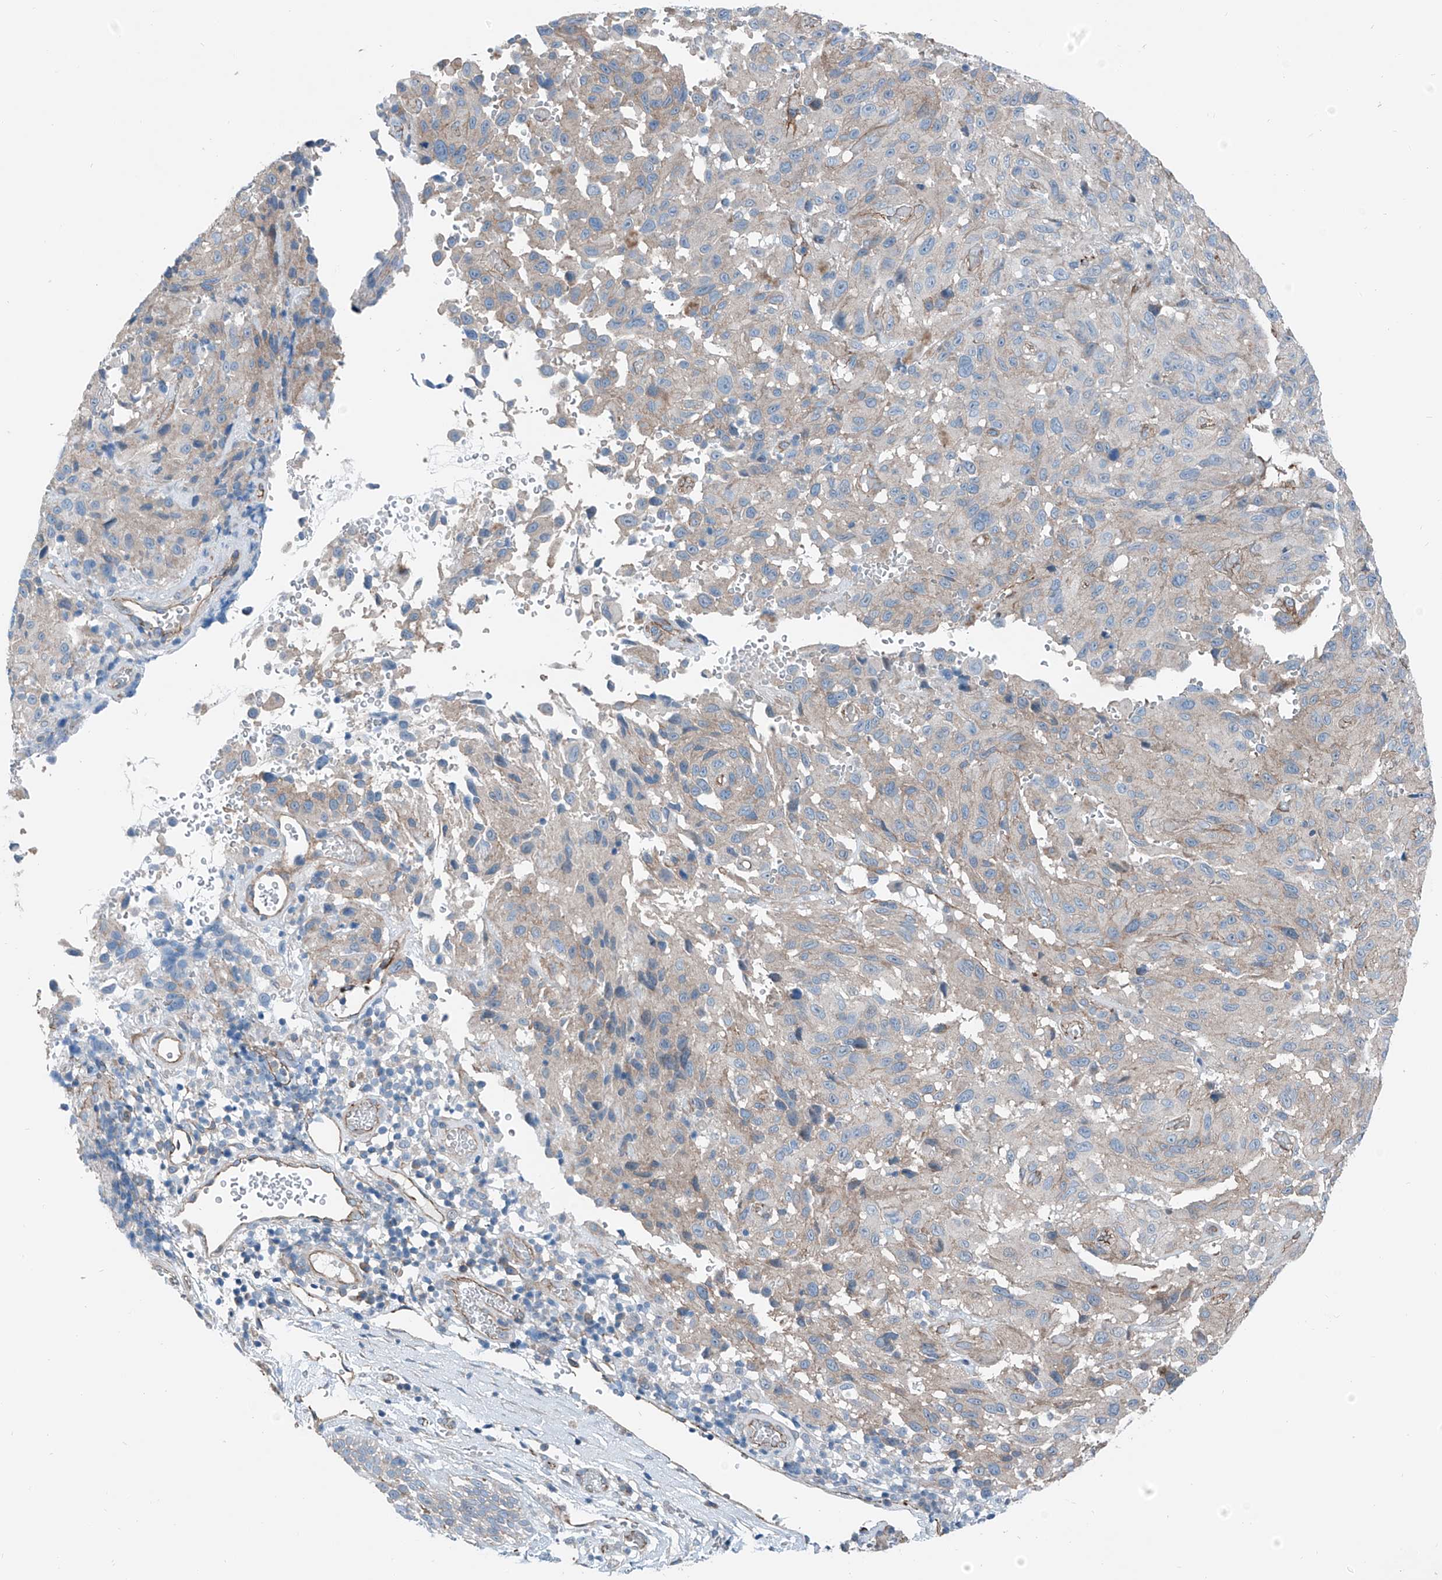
{"staining": {"intensity": "negative", "quantity": "none", "location": "none"}, "tissue": "melanoma", "cell_type": "Tumor cells", "image_type": "cancer", "snomed": [{"axis": "morphology", "description": "Malignant melanoma, NOS"}, {"axis": "topography", "description": "Skin"}], "caption": "Immunohistochemical staining of malignant melanoma exhibits no significant positivity in tumor cells. Brightfield microscopy of IHC stained with DAB (3,3'-diaminobenzidine) (brown) and hematoxylin (blue), captured at high magnification.", "gene": "THEMIS2", "patient": {"sex": "male", "age": 66}}